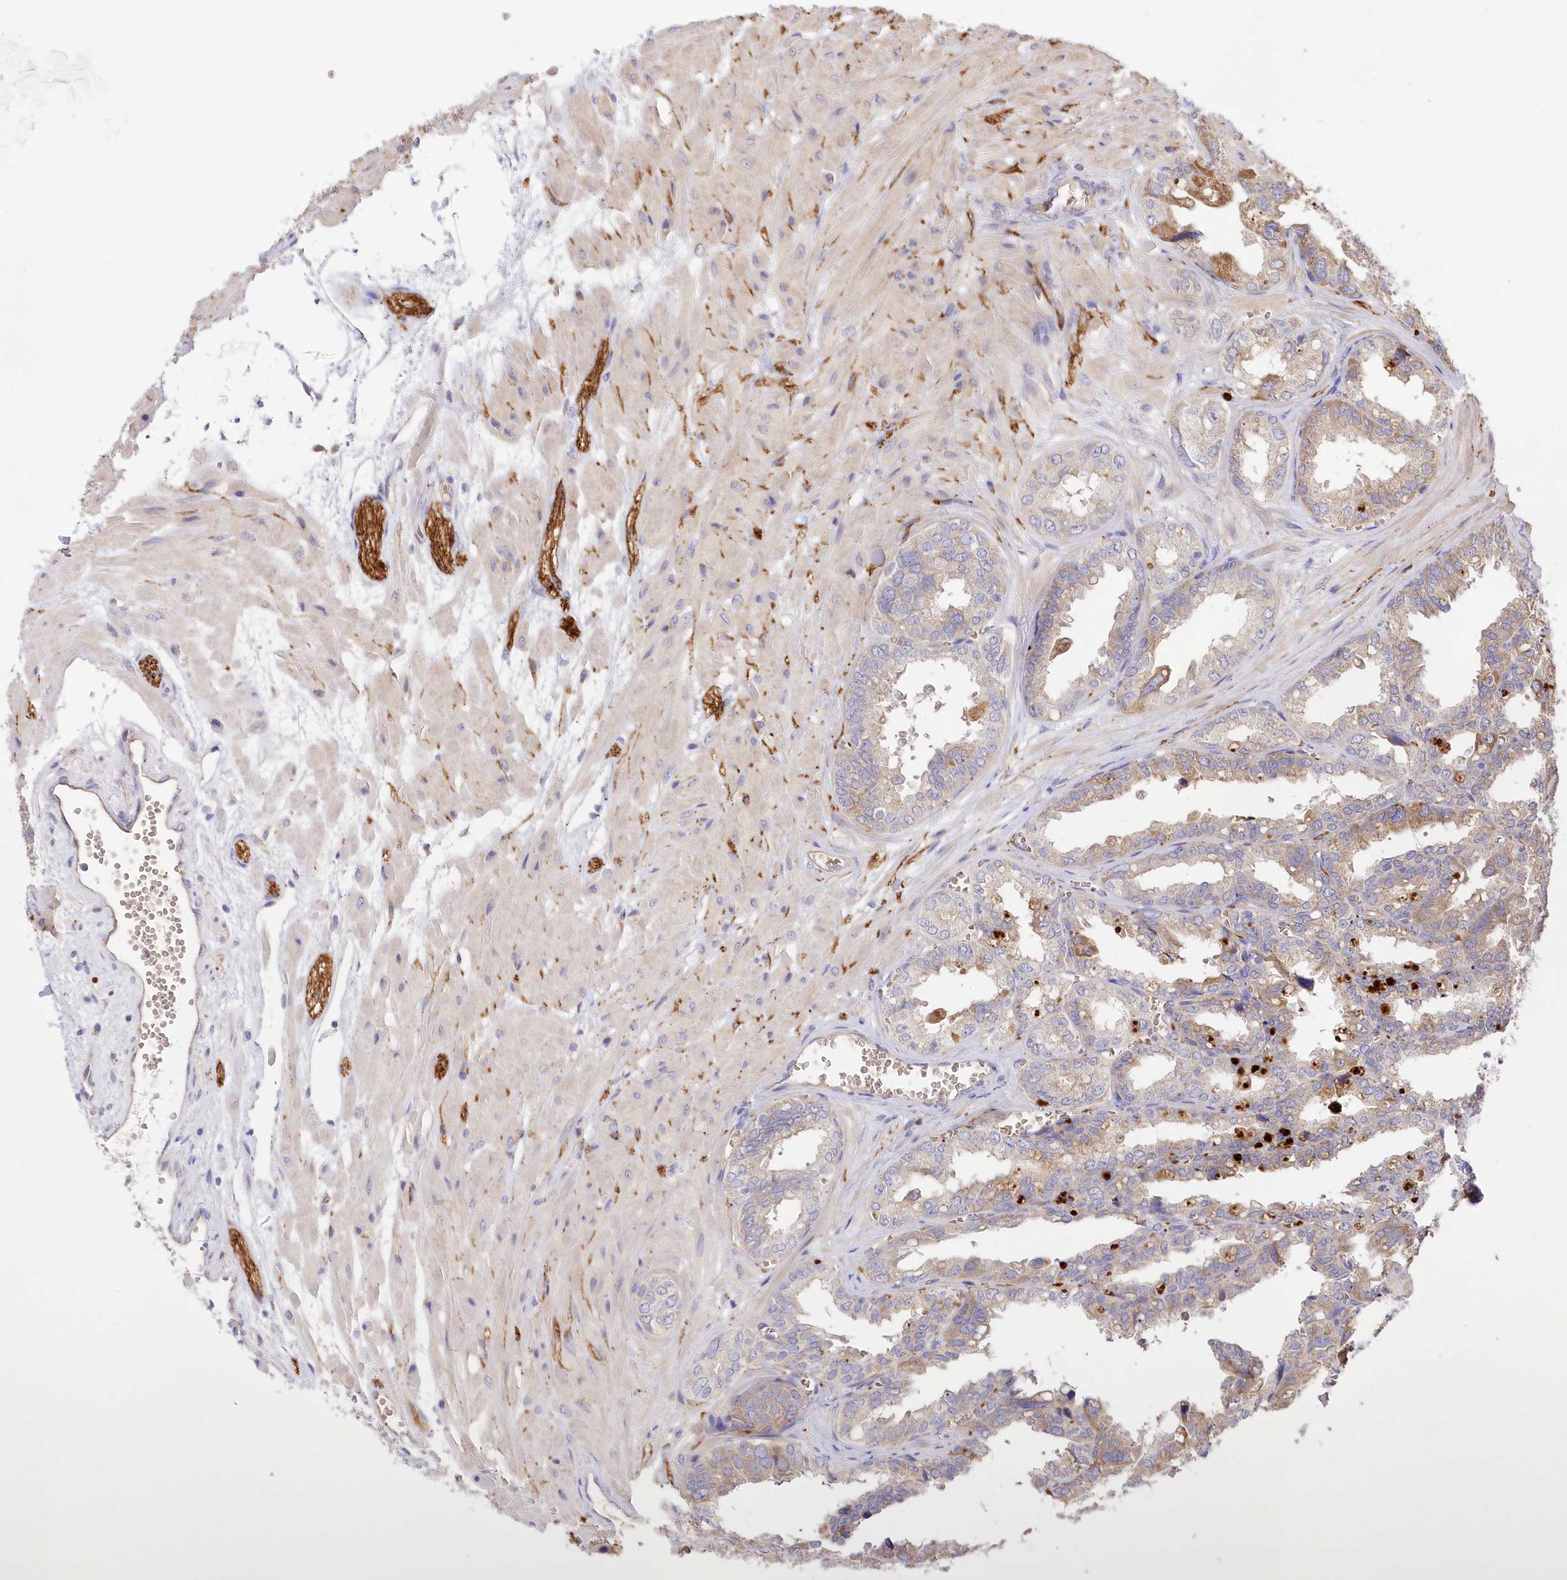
{"staining": {"intensity": "weak", "quantity": "25%-75%", "location": "cytoplasmic/membranous"}, "tissue": "seminal vesicle", "cell_type": "Glandular cells", "image_type": "normal", "snomed": [{"axis": "morphology", "description": "Normal tissue, NOS"}, {"axis": "topography", "description": "Prostate"}, {"axis": "topography", "description": "Seminal veicle"}], "caption": "Weak cytoplasmic/membranous expression for a protein is seen in approximately 25%-75% of glandular cells of benign seminal vesicle using immunohistochemistry.", "gene": "FCHO2", "patient": {"sex": "male", "age": 51}}